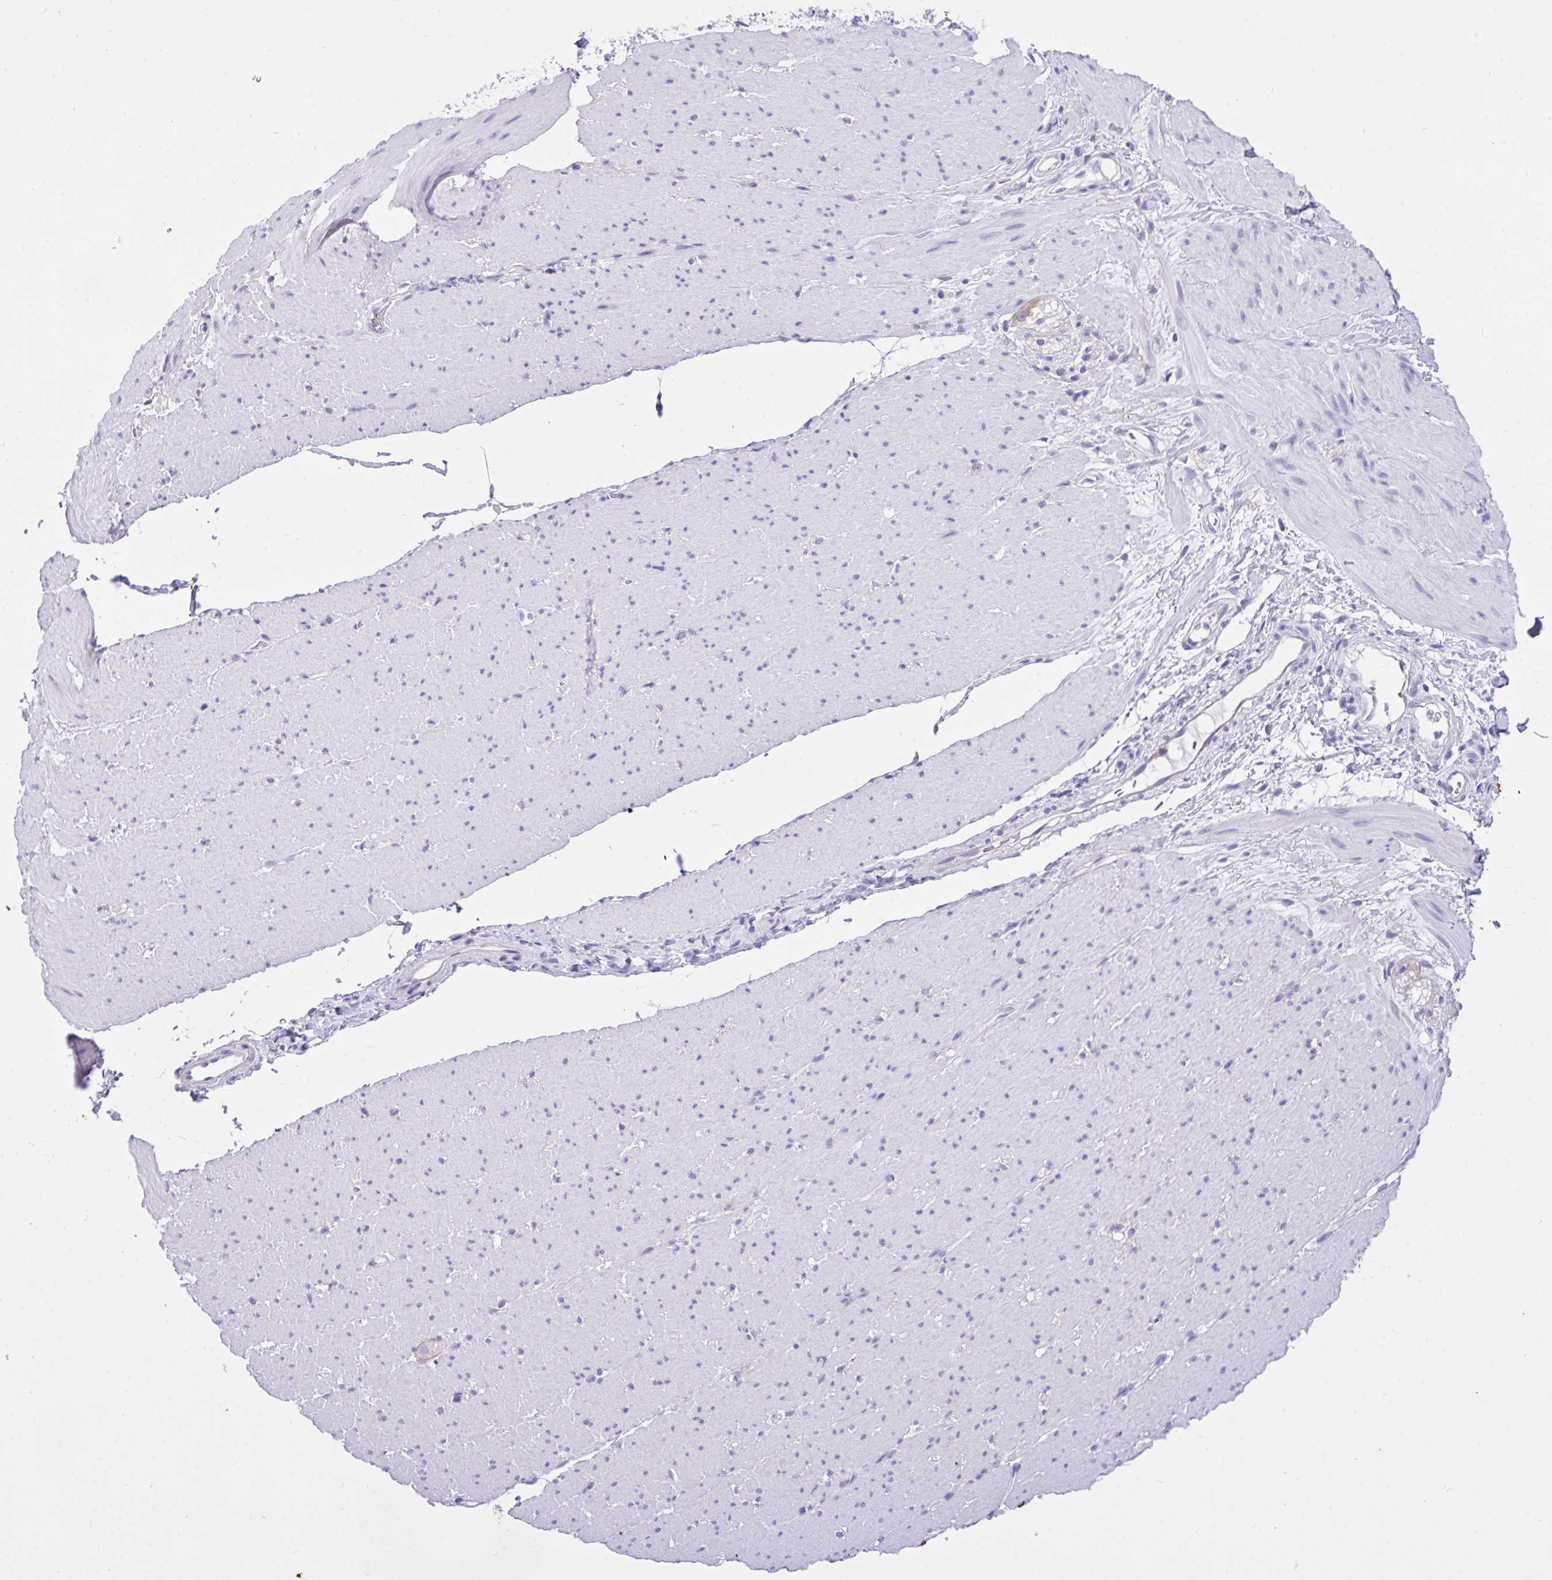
{"staining": {"intensity": "negative", "quantity": "none", "location": "none"}, "tissue": "smooth muscle", "cell_type": "Smooth muscle cells", "image_type": "normal", "snomed": [{"axis": "morphology", "description": "Normal tissue, NOS"}, {"axis": "topography", "description": "Smooth muscle"}, {"axis": "topography", "description": "Rectum"}], "caption": "The image exhibits no staining of smooth muscle cells in unremarkable smooth muscle.", "gene": "TLN2", "patient": {"sex": "male", "age": 53}}